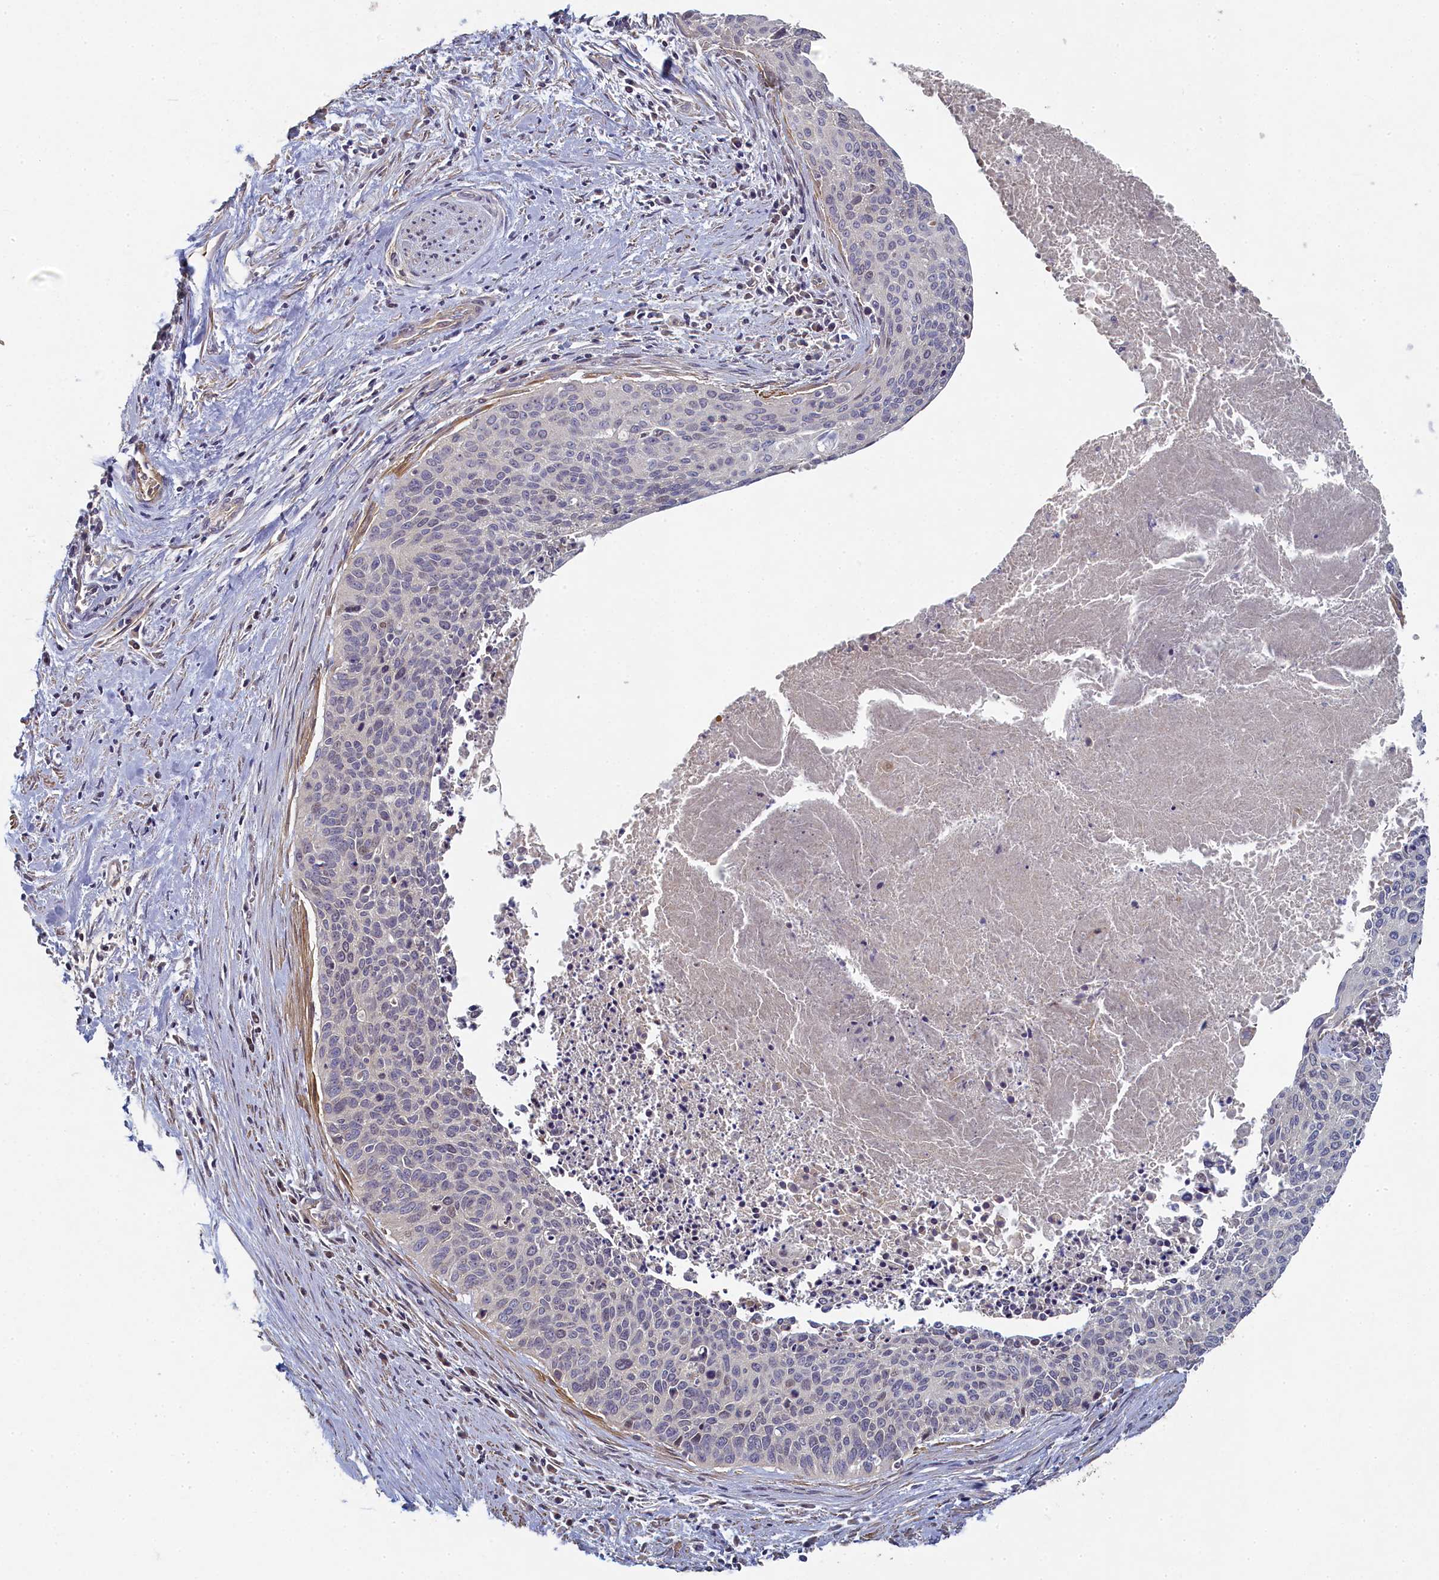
{"staining": {"intensity": "negative", "quantity": "none", "location": "none"}, "tissue": "cervical cancer", "cell_type": "Tumor cells", "image_type": "cancer", "snomed": [{"axis": "morphology", "description": "Squamous cell carcinoma, NOS"}, {"axis": "topography", "description": "Cervix"}], "caption": "High magnification brightfield microscopy of squamous cell carcinoma (cervical) stained with DAB (brown) and counterstained with hematoxylin (blue): tumor cells show no significant positivity.", "gene": "DIXDC1", "patient": {"sex": "female", "age": 55}}